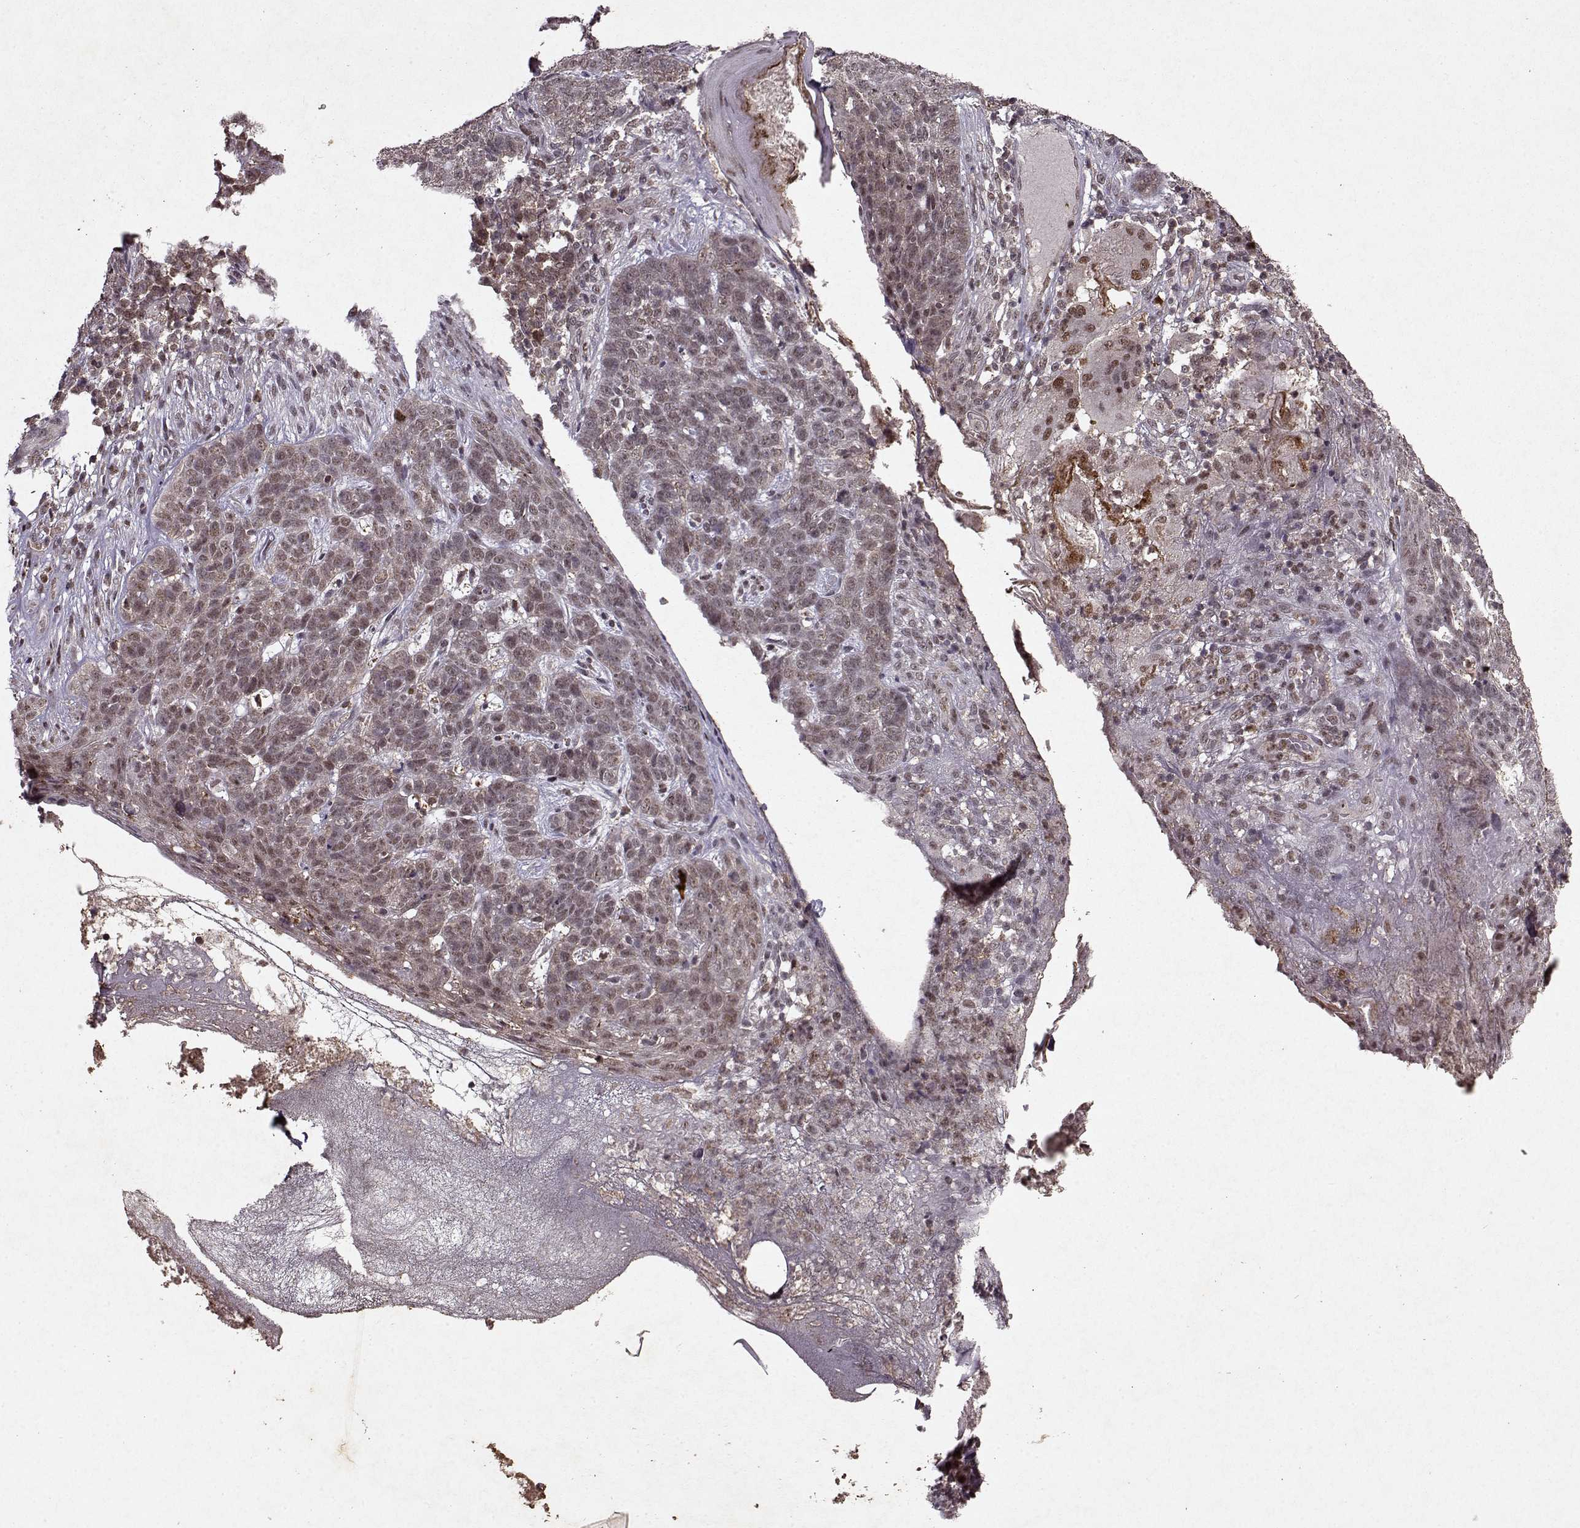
{"staining": {"intensity": "weak", "quantity": ">75%", "location": "cytoplasmic/membranous,nuclear"}, "tissue": "skin cancer", "cell_type": "Tumor cells", "image_type": "cancer", "snomed": [{"axis": "morphology", "description": "Basal cell carcinoma"}, {"axis": "topography", "description": "Skin"}], "caption": "There is low levels of weak cytoplasmic/membranous and nuclear staining in tumor cells of skin cancer (basal cell carcinoma), as demonstrated by immunohistochemical staining (brown color).", "gene": "PSMA7", "patient": {"sex": "female", "age": 69}}